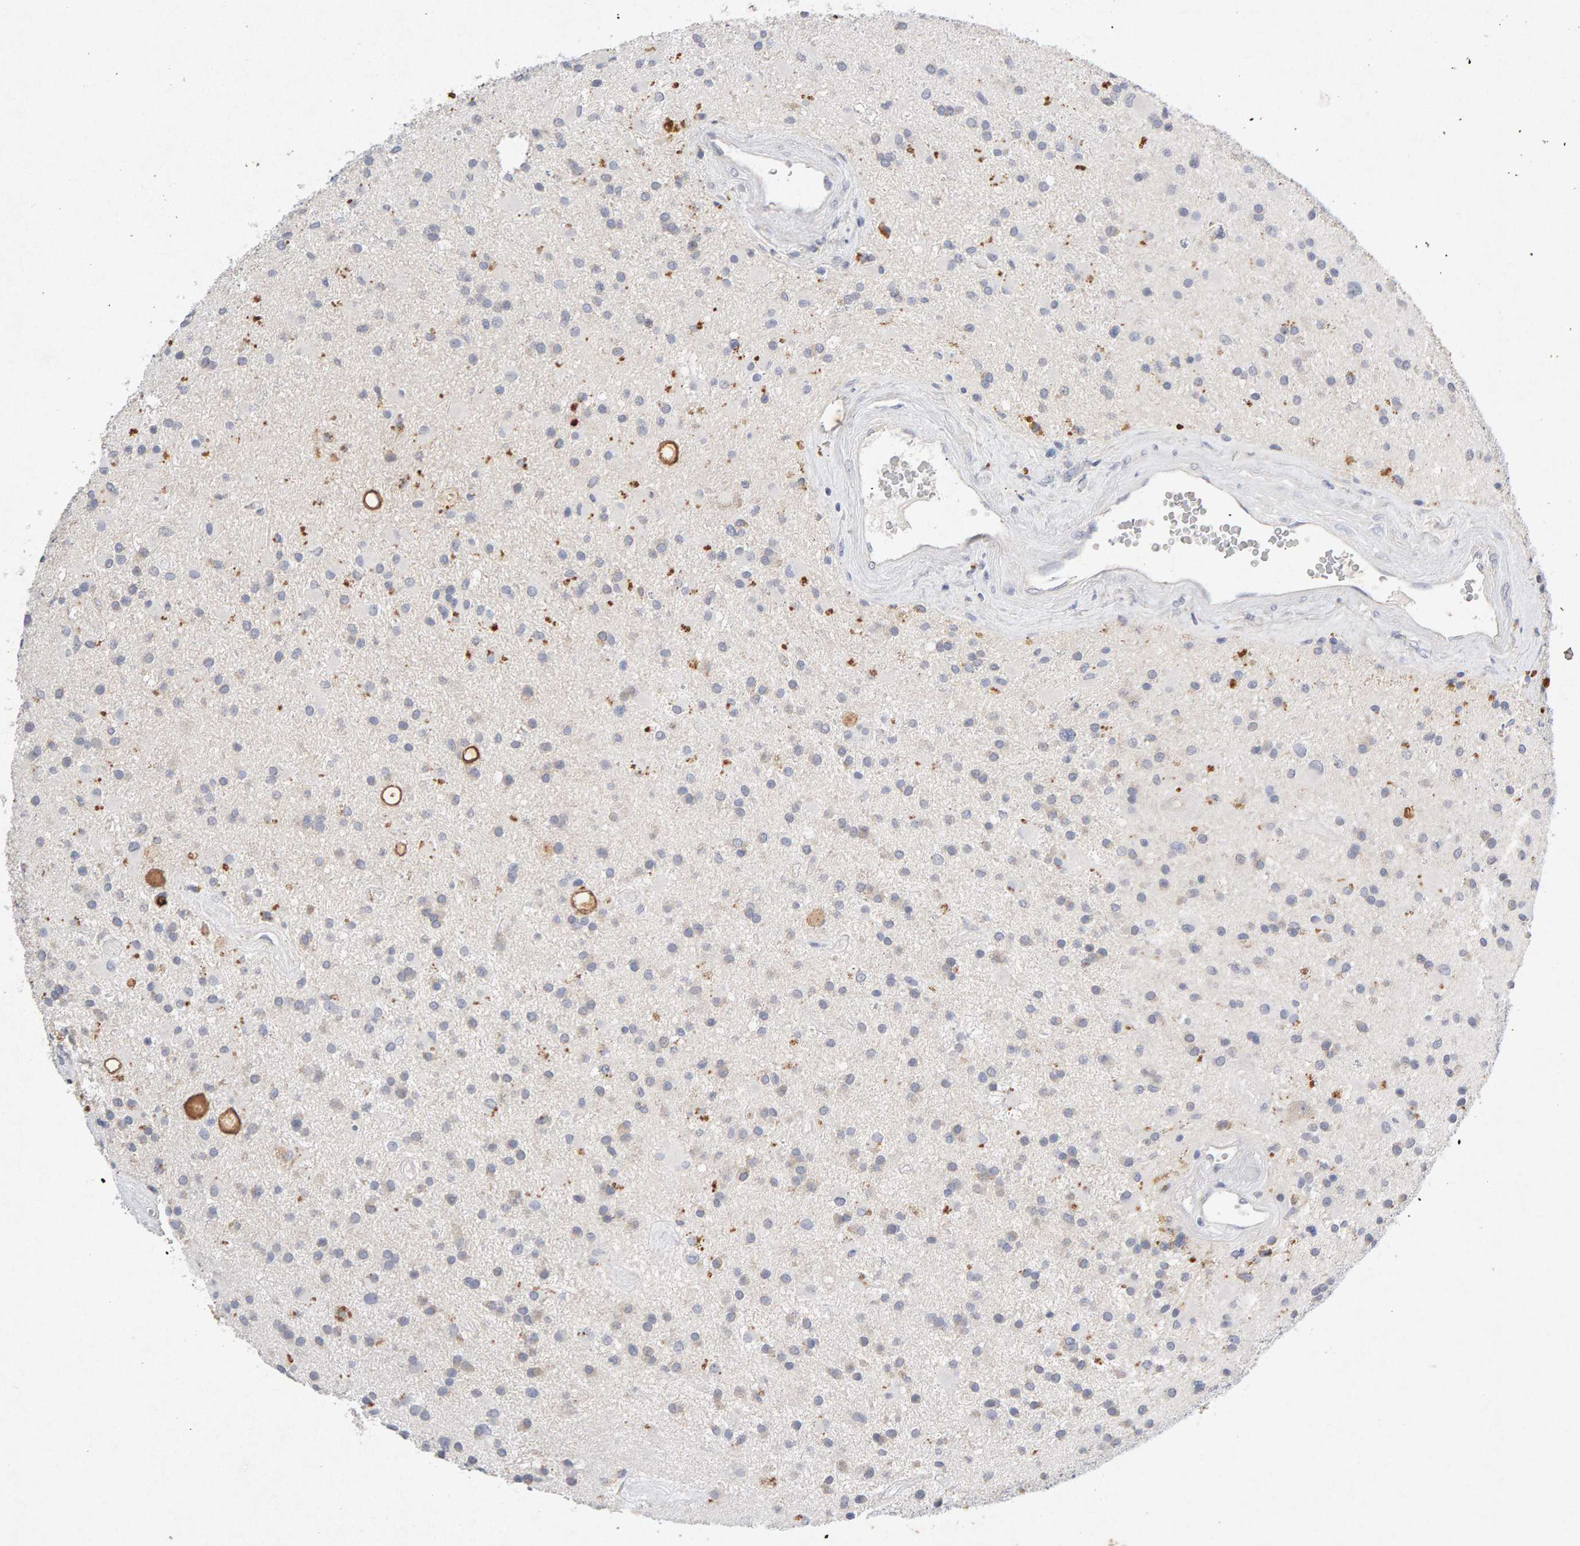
{"staining": {"intensity": "negative", "quantity": "none", "location": "none"}, "tissue": "glioma", "cell_type": "Tumor cells", "image_type": "cancer", "snomed": [{"axis": "morphology", "description": "Glioma, malignant, Low grade"}, {"axis": "topography", "description": "Brain"}], "caption": "This histopathology image is of malignant glioma (low-grade) stained with IHC to label a protein in brown with the nuclei are counter-stained blue. There is no positivity in tumor cells.", "gene": "PTPRM", "patient": {"sex": "male", "age": 58}}